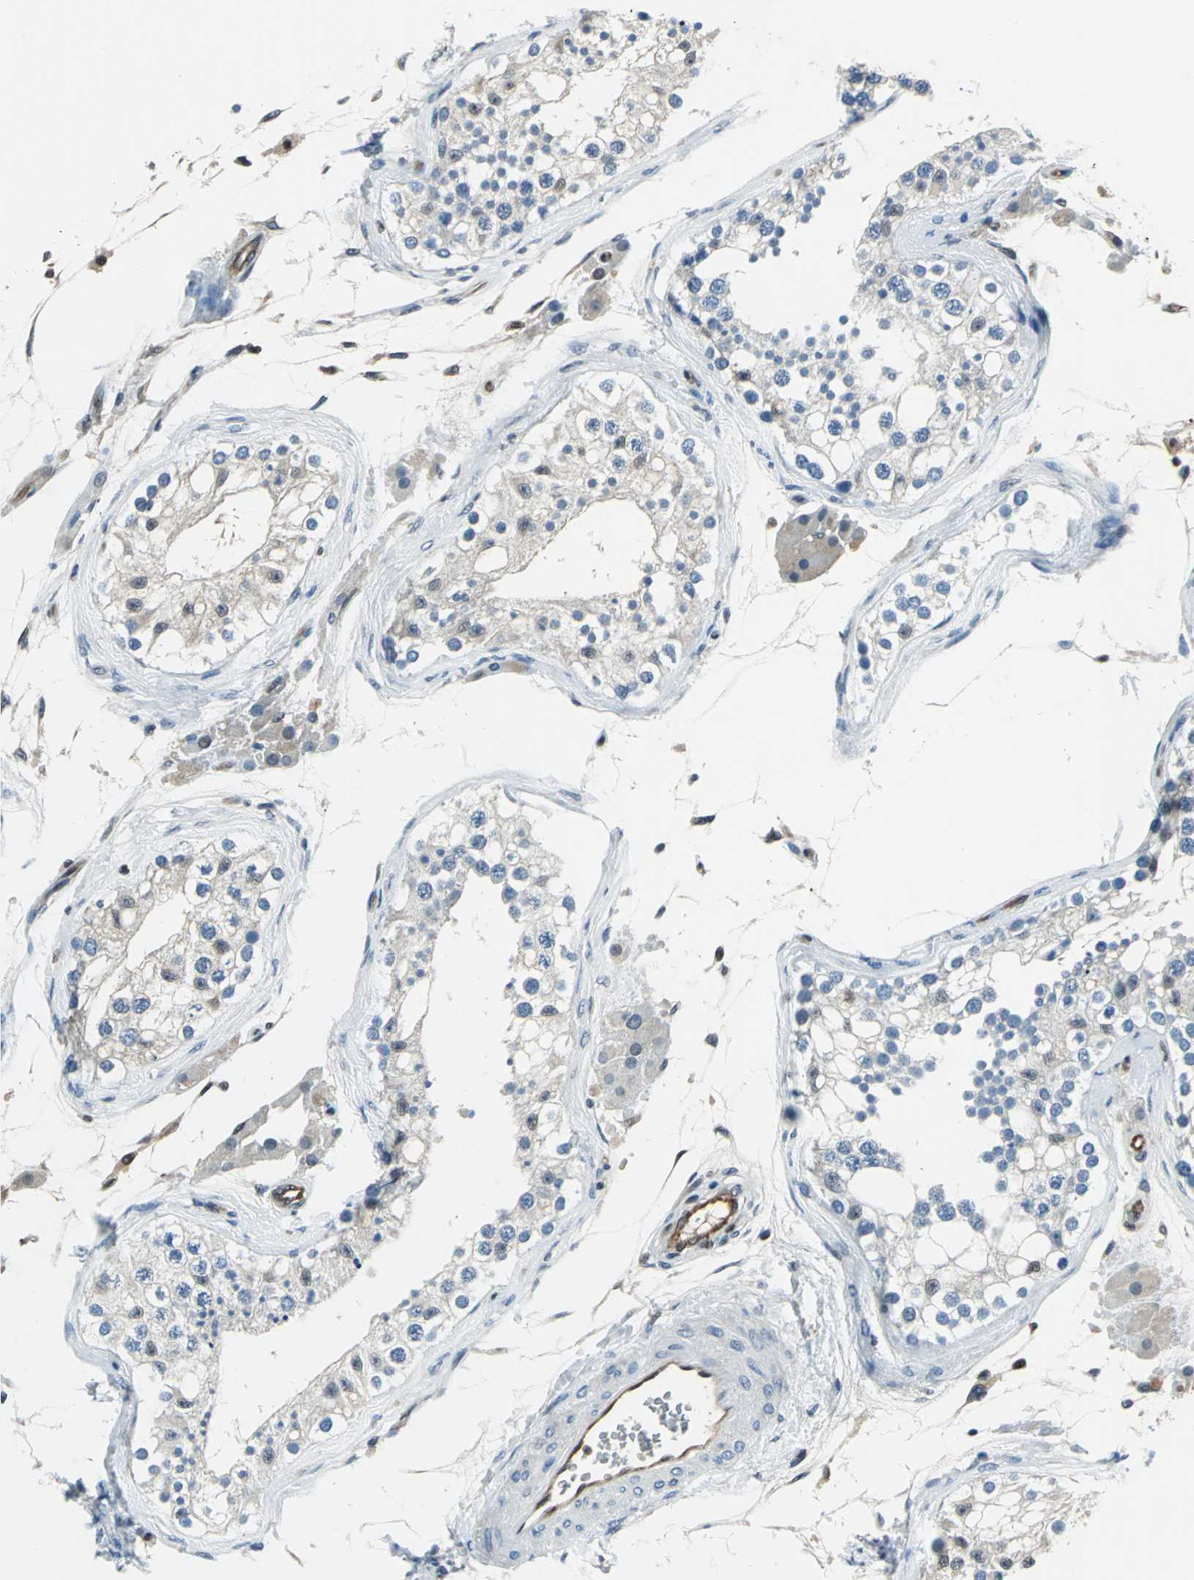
{"staining": {"intensity": "weak", "quantity": "25%-75%", "location": "cytoplasmic/membranous,nuclear"}, "tissue": "testis", "cell_type": "Cells in seminiferous ducts", "image_type": "normal", "snomed": [{"axis": "morphology", "description": "Normal tissue, NOS"}, {"axis": "topography", "description": "Testis"}], "caption": "Immunohistochemical staining of normal human testis displays 25%-75% levels of weak cytoplasmic/membranous,nuclear protein staining in approximately 25%-75% of cells in seminiferous ducts. (brown staining indicates protein expression, while blue staining denotes nuclei).", "gene": "PSME1", "patient": {"sex": "male", "age": 68}}